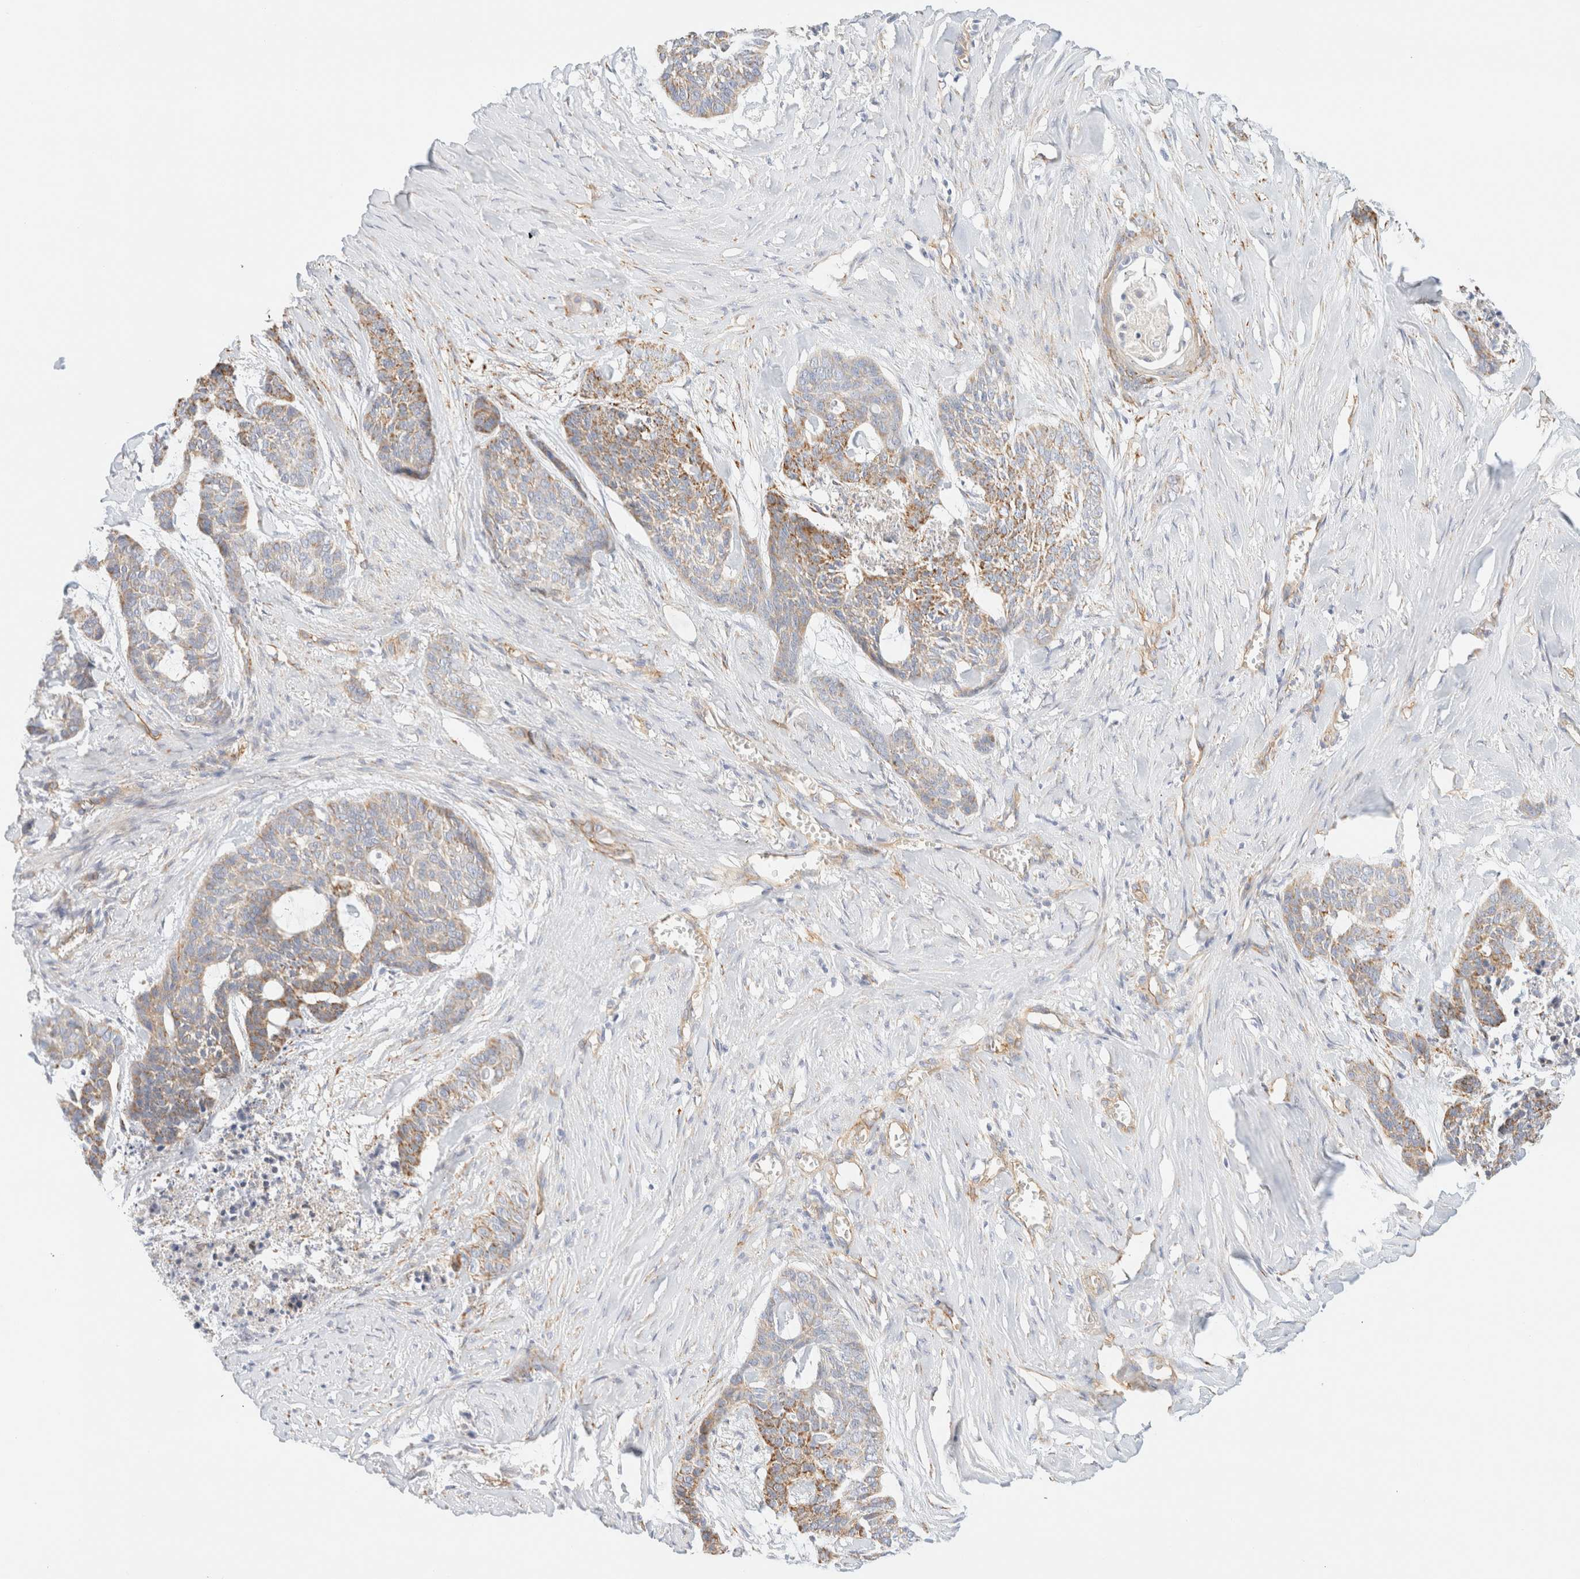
{"staining": {"intensity": "moderate", "quantity": "25%-75%", "location": "cytoplasmic/membranous"}, "tissue": "skin cancer", "cell_type": "Tumor cells", "image_type": "cancer", "snomed": [{"axis": "morphology", "description": "Basal cell carcinoma"}, {"axis": "topography", "description": "Skin"}], "caption": "Skin cancer stained with immunohistochemistry displays moderate cytoplasmic/membranous staining in about 25%-75% of tumor cells.", "gene": "CYB5R4", "patient": {"sex": "female", "age": 64}}